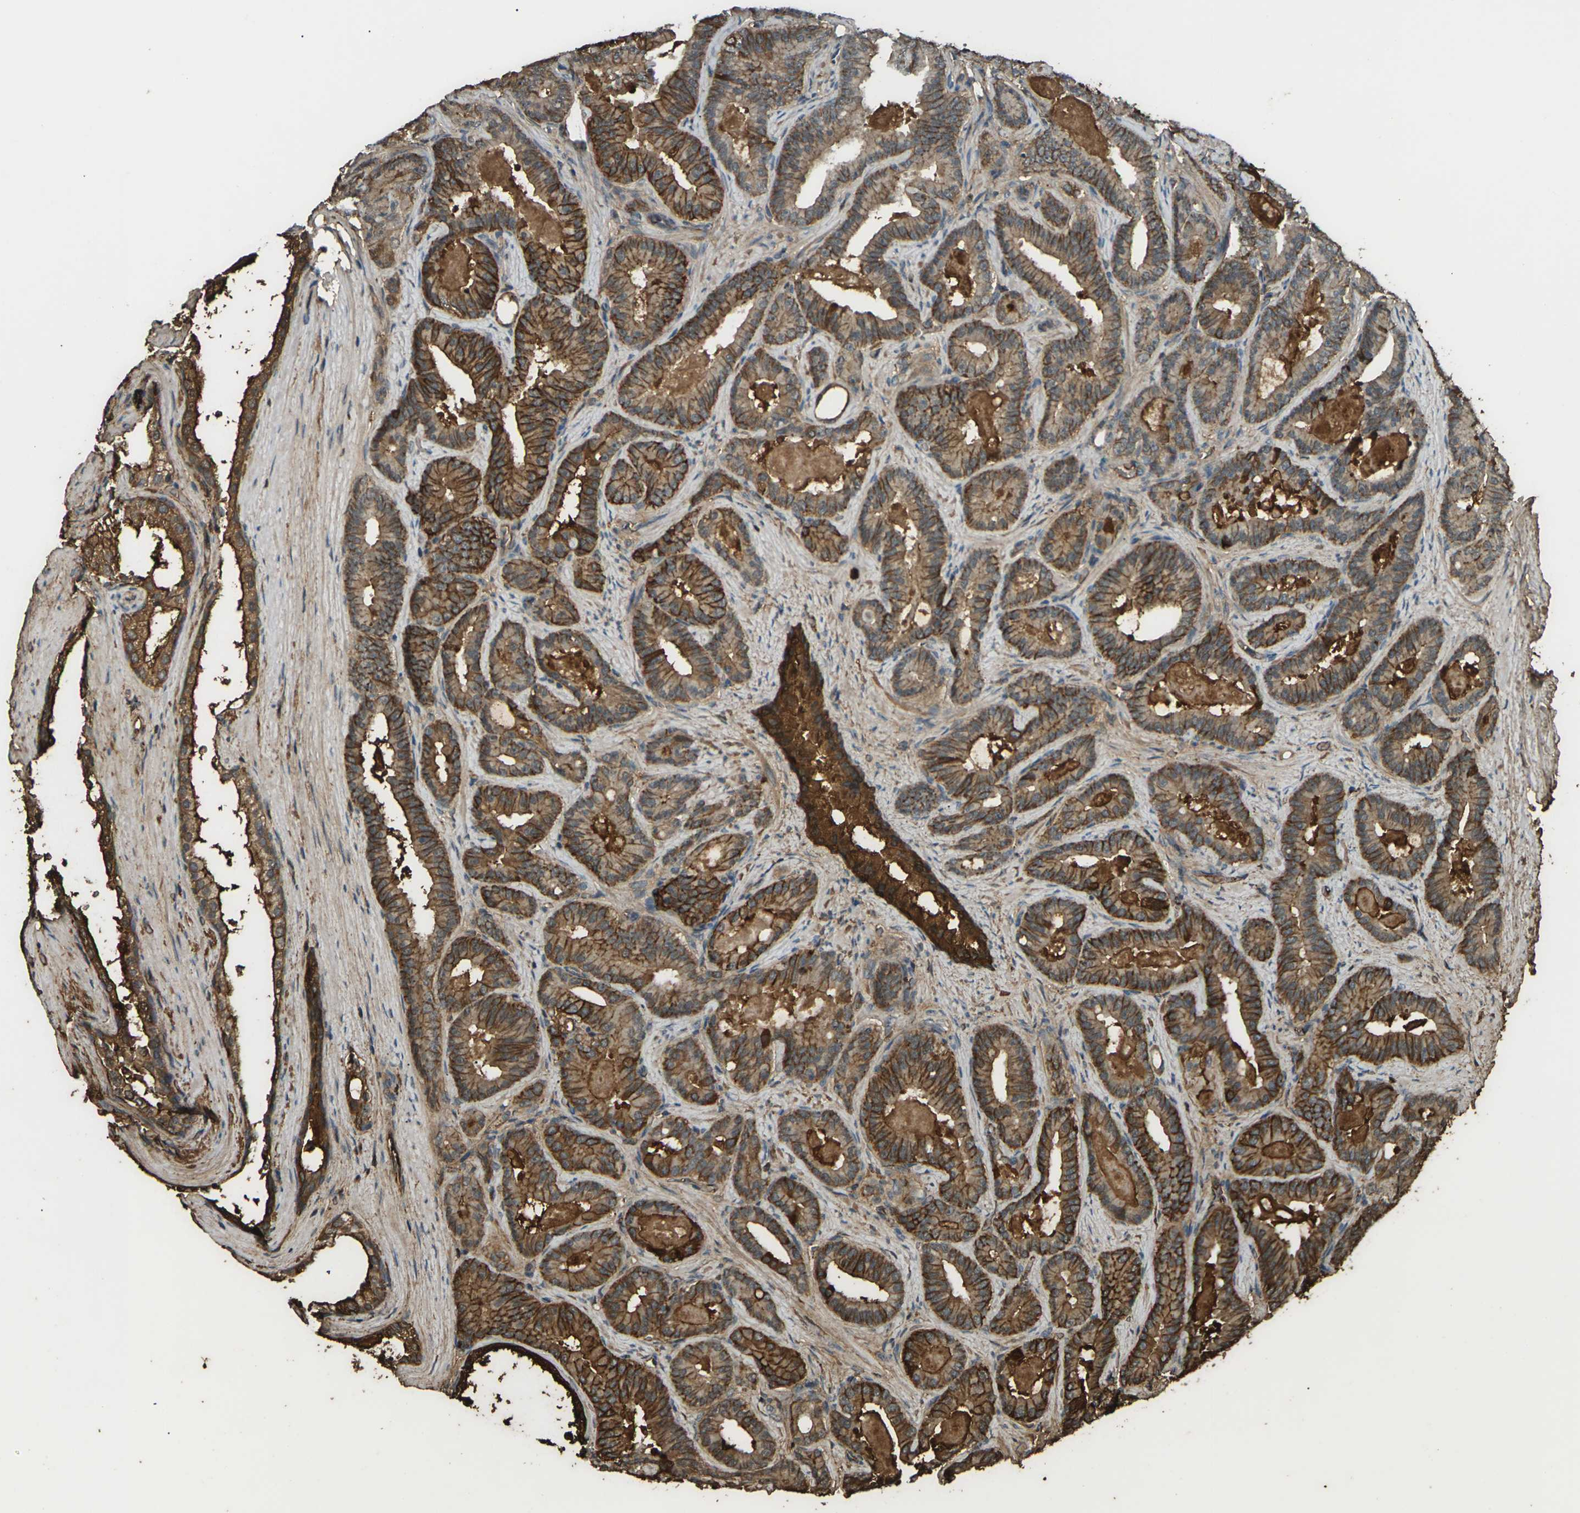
{"staining": {"intensity": "moderate", "quantity": ">75%", "location": "cytoplasmic/membranous"}, "tissue": "prostate cancer", "cell_type": "Tumor cells", "image_type": "cancer", "snomed": [{"axis": "morphology", "description": "Adenocarcinoma, High grade"}, {"axis": "topography", "description": "Prostate"}], "caption": "This image displays prostate cancer stained with IHC to label a protein in brown. The cytoplasmic/membranous of tumor cells show moderate positivity for the protein. Nuclei are counter-stained blue.", "gene": "CYP1B1", "patient": {"sex": "male", "age": 60}}